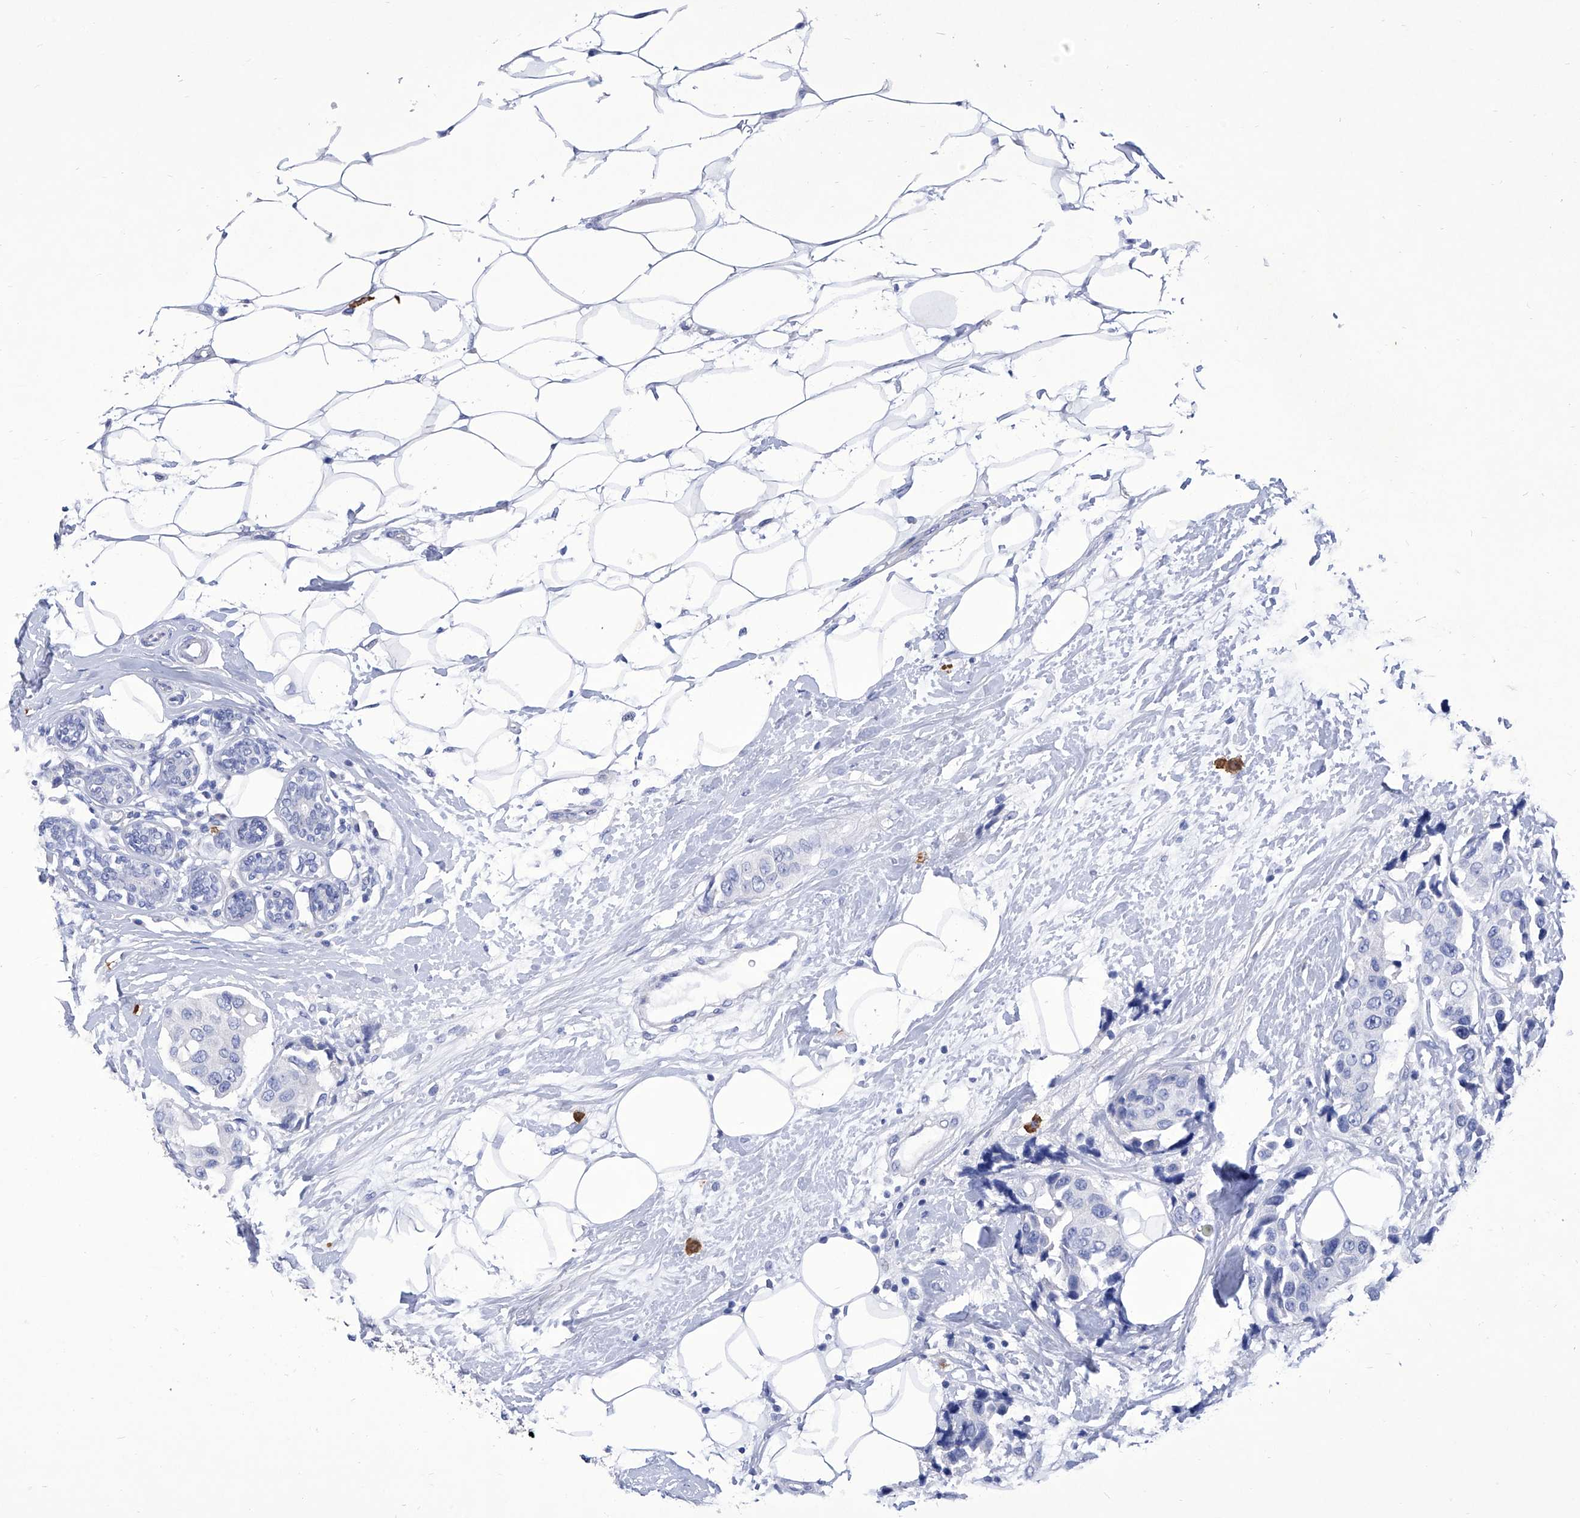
{"staining": {"intensity": "negative", "quantity": "none", "location": "none"}, "tissue": "breast cancer", "cell_type": "Tumor cells", "image_type": "cancer", "snomed": [{"axis": "morphology", "description": "Normal tissue, NOS"}, {"axis": "morphology", "description": "Duct carcinoma"}, {"axis": "topography", "description": "Breast"}], "caption": "Immunohistochemistry (IHC) histopathology image of breast cancer (infiltrating ductal carcinoma) stained for a protein (brown), which demonstrates no positivity in tumor cells.", "gene": "IFNL2", "patient": {"sex": "female", "age": 39}}